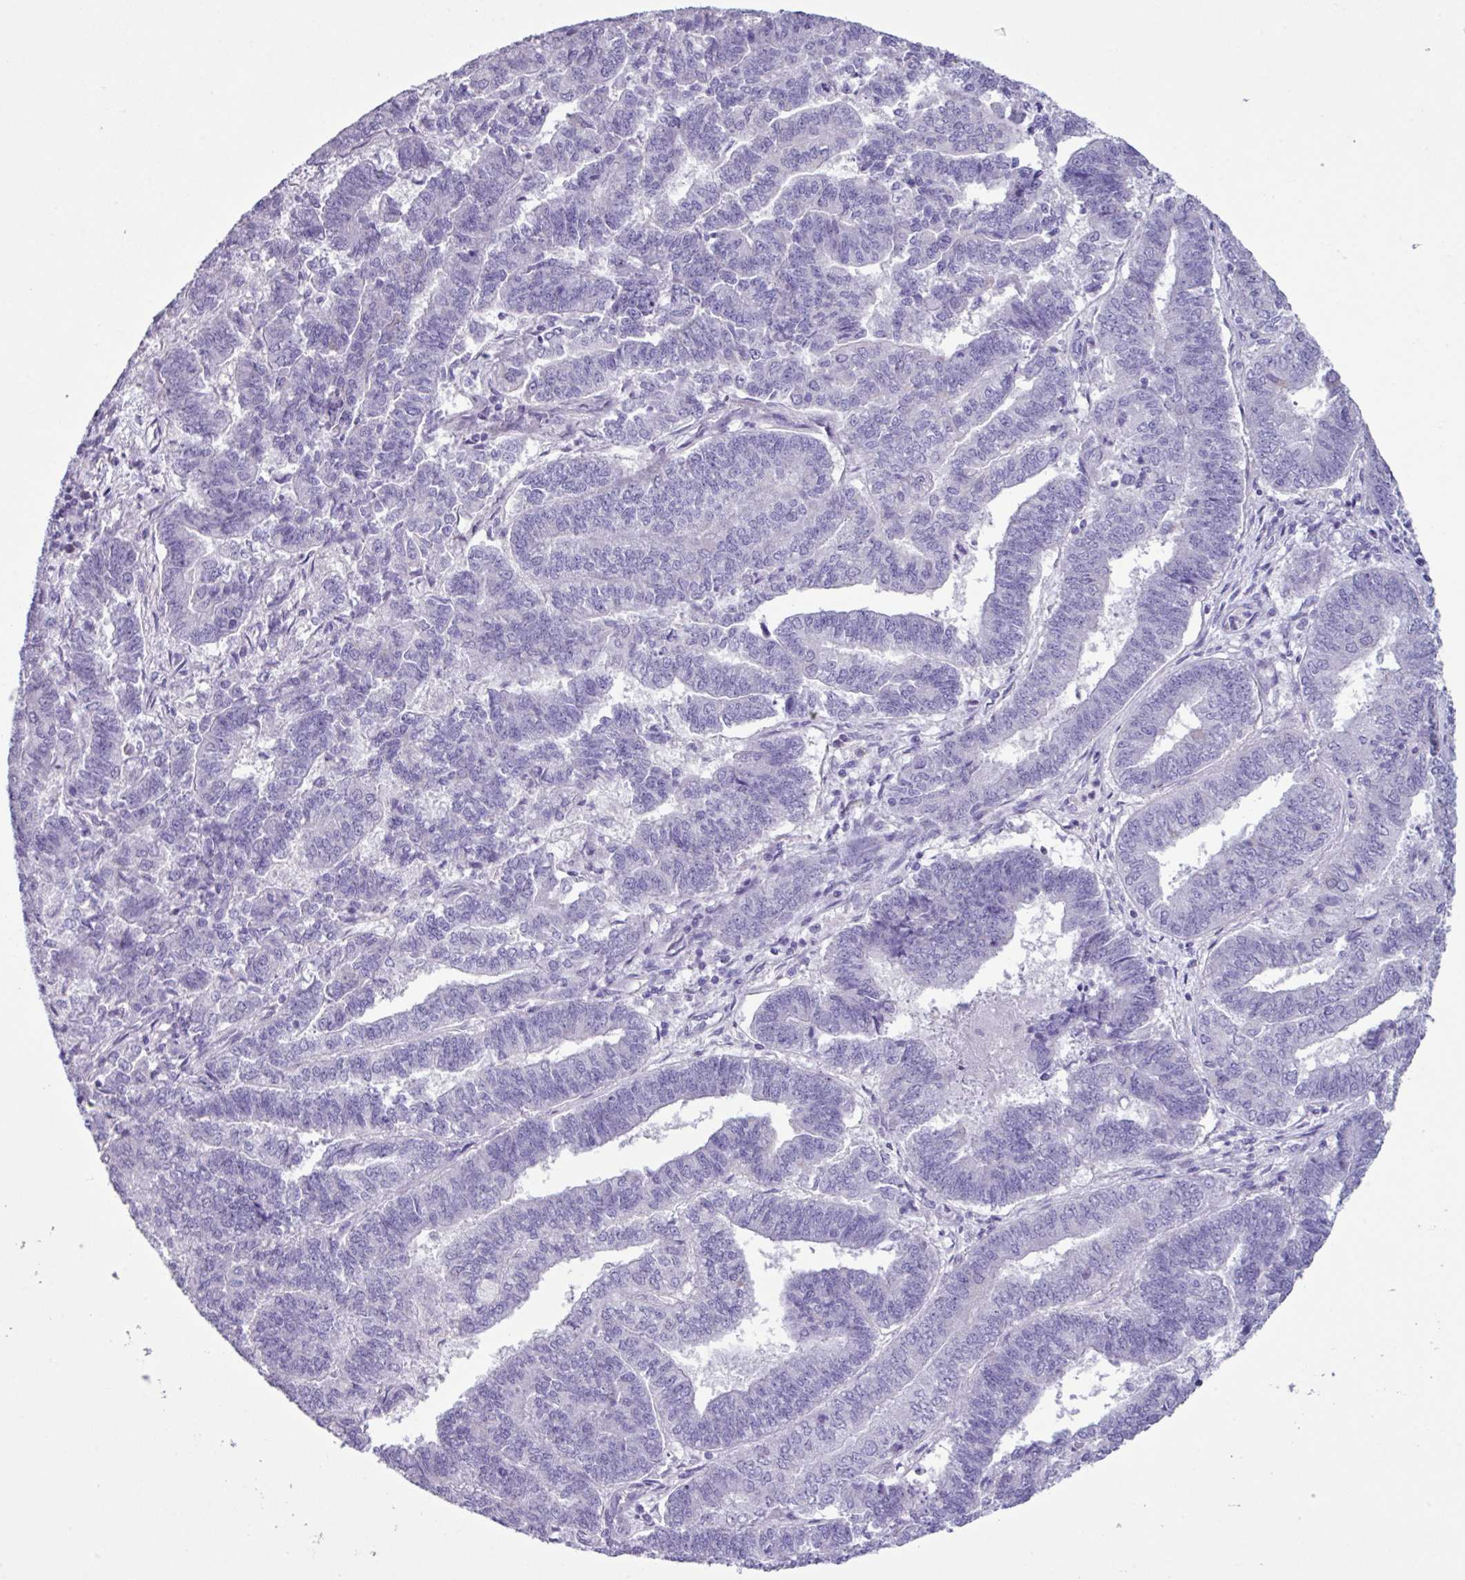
{"staining": {"intensity": "negative", "quantity": "none", "location": "none"}, "tissue": "endometrial cancer", "cell_type": "Tumor cells", "image_type": "cancer", "snomed": [{"axis": "morphology", "description": "Adenocarcinoma, NOS"}, {"axis": "topography", "description": "Endometrium"}], "caption": "Immunohistochemical staining of endometrial cancer demonstrates no significant staining in tumor cells.", "gene": "AGO3", "patient": {"sex": "female", "age": 72}}